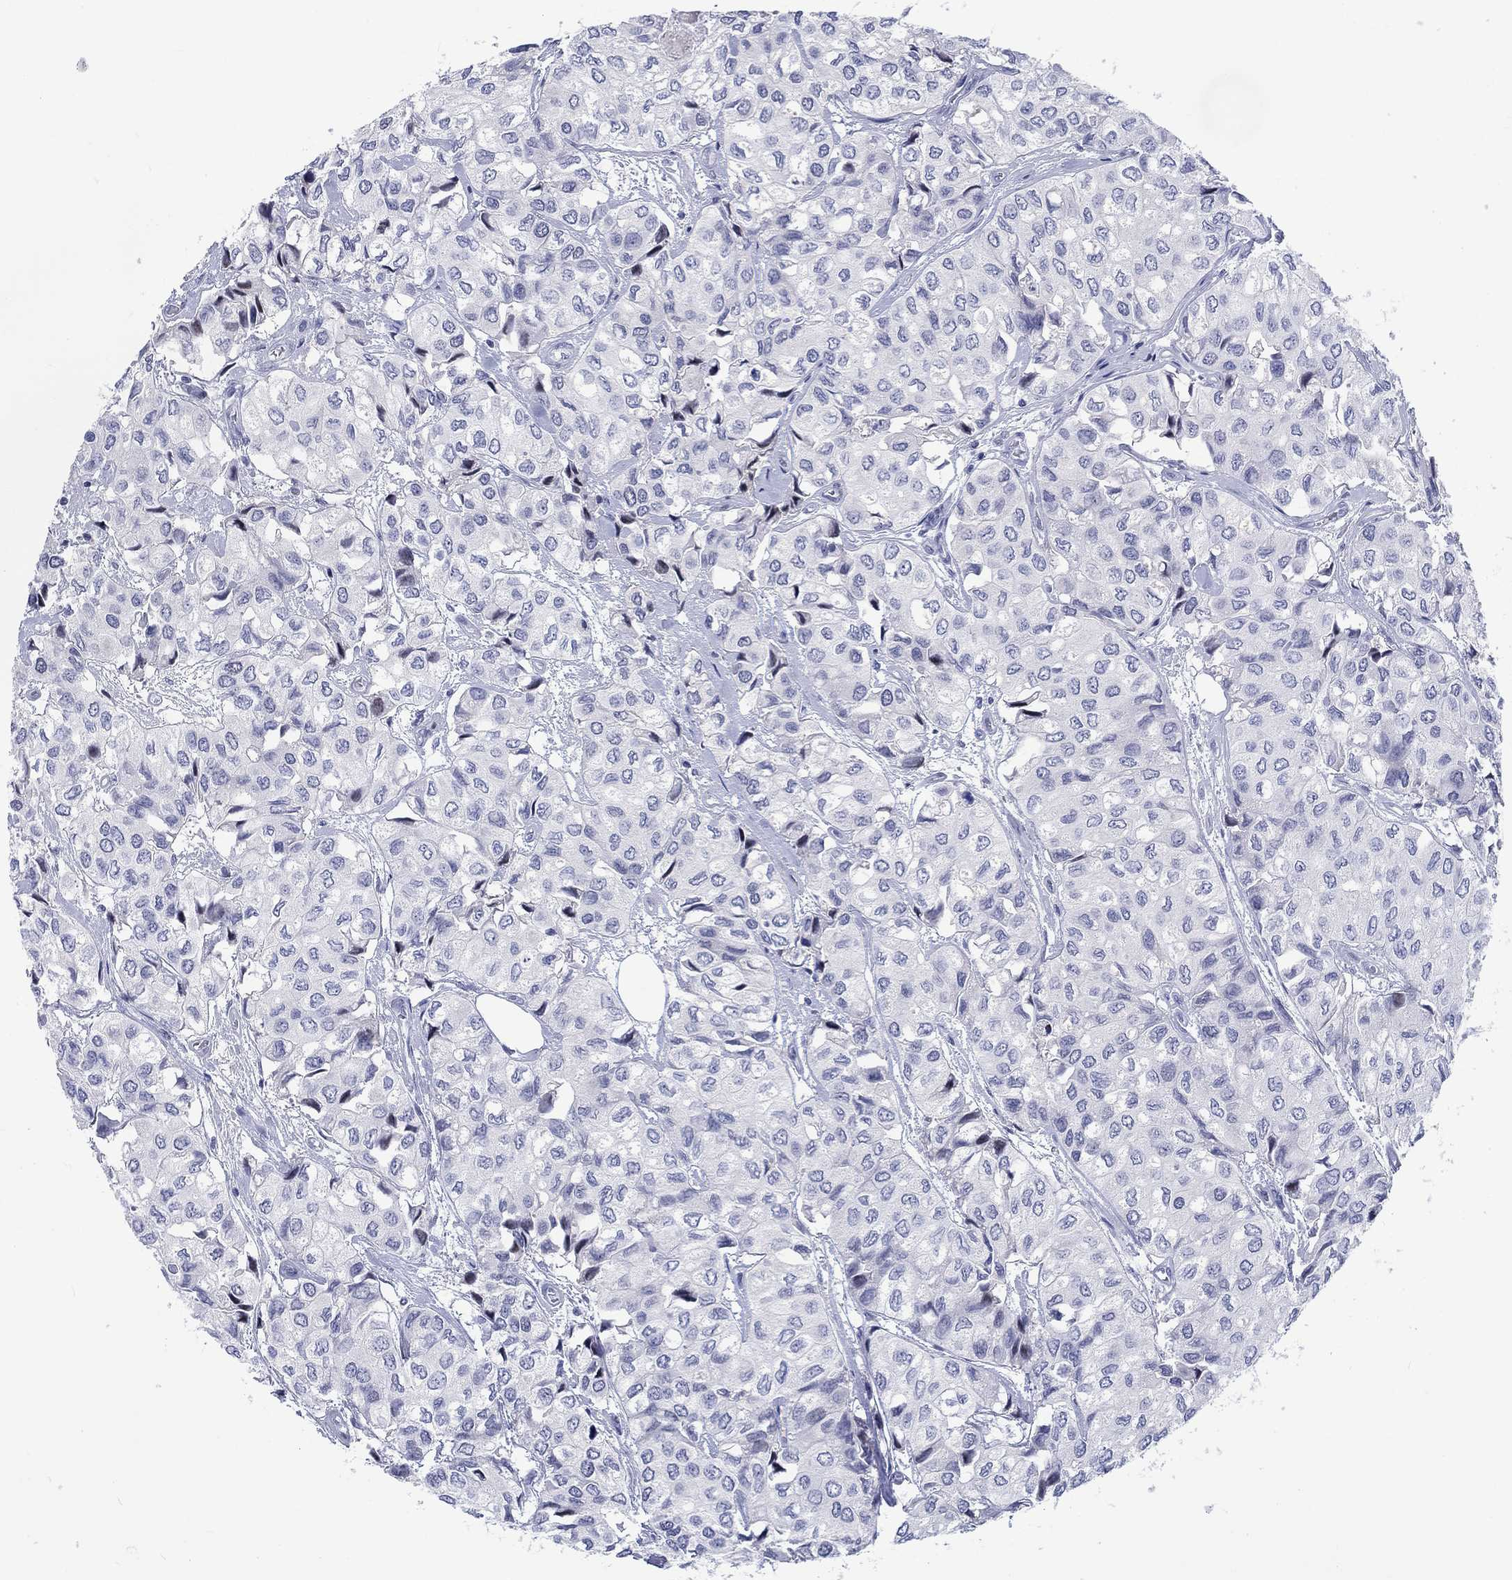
{"staining": {"intensity": "negative", "quantity": "none", "location": "none"}, "tissue": "urothelial cancer", "cell_type": "Tumor cells", "image_type": "cancer", "snomed": [{"axis": "morphology", "description": "Urothelial carcinoma, High grade"}, {"axis": "topography", "description": "Urinary bladder"}], "caption": "IHC micrograph of urothelial carcinoma (high-grade) stained for a protein (brown), which demonstrates no positivity in tumor cells.", "gene": "CDCA2", "patient": {"sex": "male", "age": 73}}